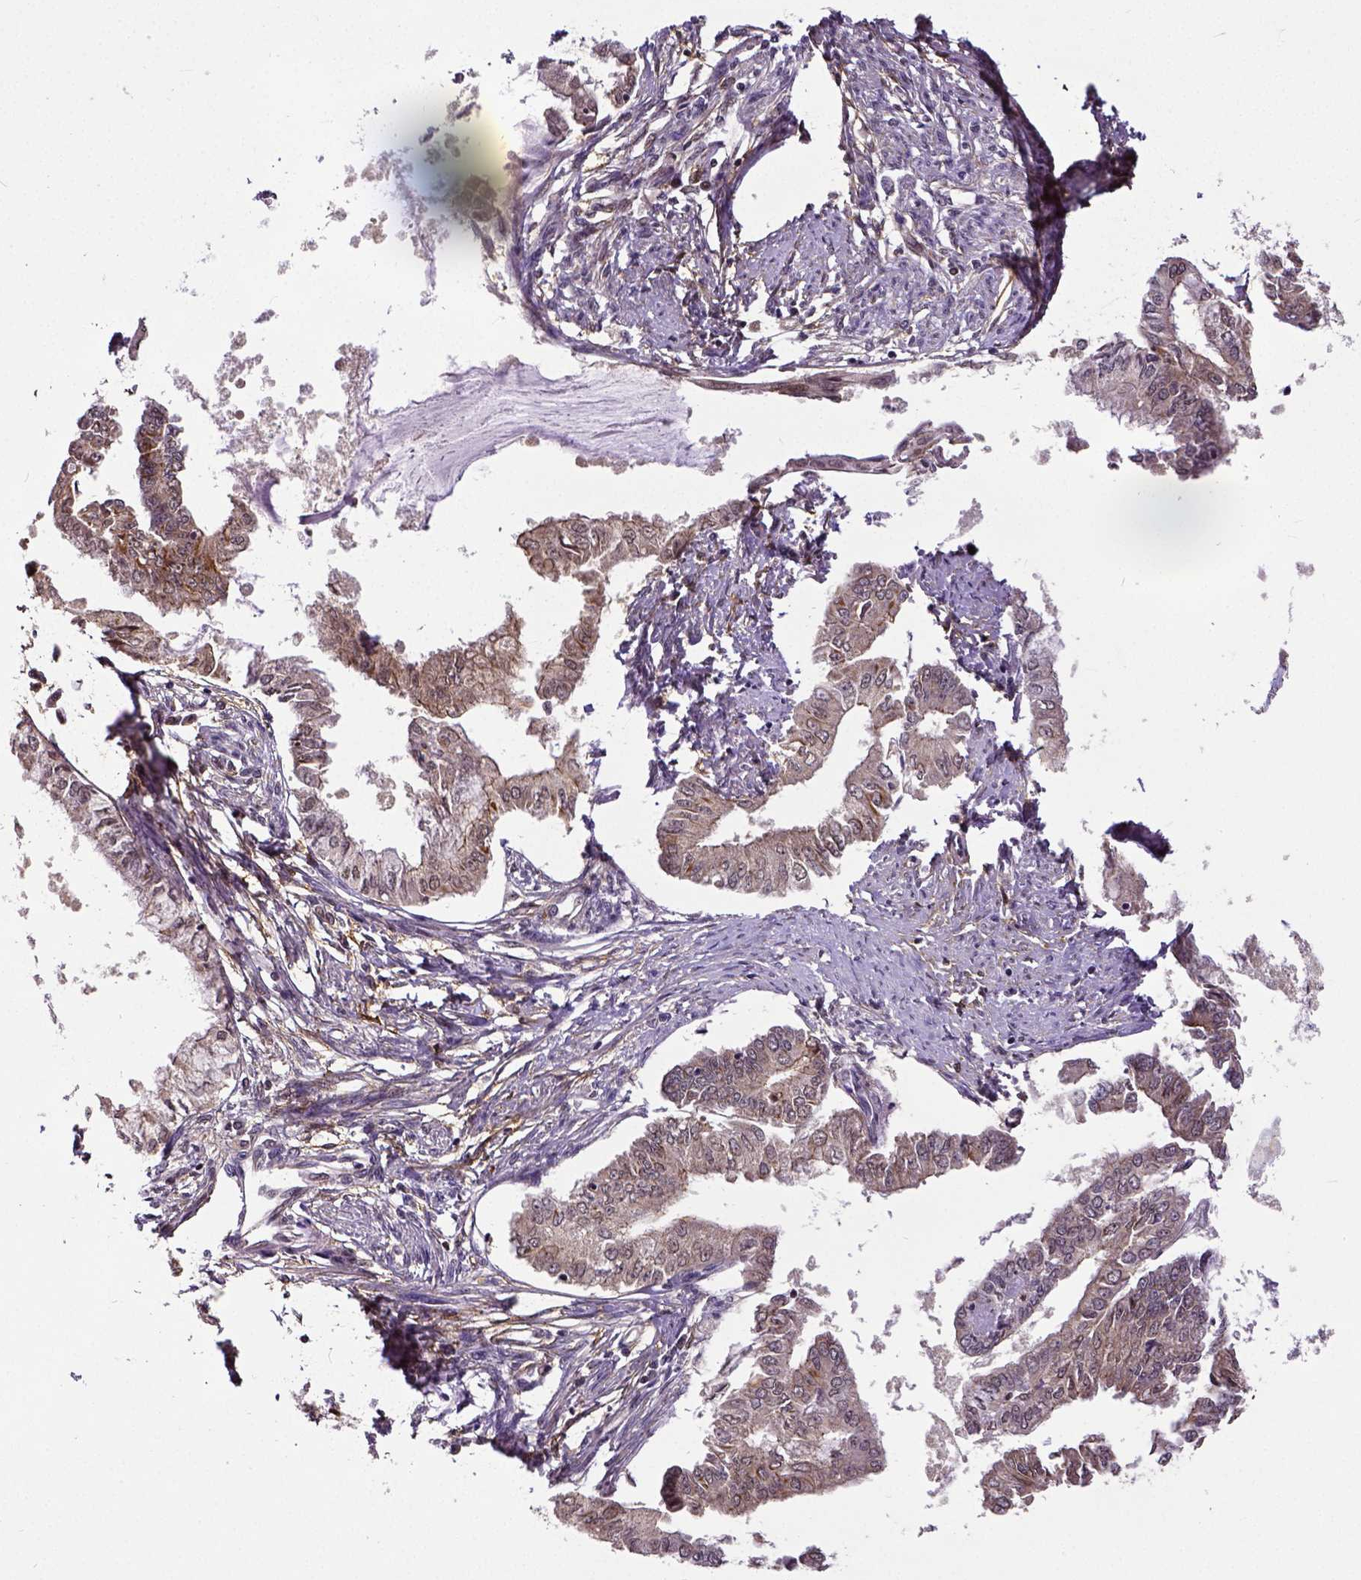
{"staining": {"intensity": "weak", "quantity": ">75%", "location": "cytoplasmic/membranous"}, "tissue": "endometrial cancer", "cell_type": "Tumor cells", "image_type": "cancer", "snomed": [{"axis": "morphology", "description": "Adenocarcinoma, NOS"}, {"axis": "topography", "description": "Endometrium"}], "caption": "Weak cytoplasmic/membranous expression is appreciated in approximately >75% of tumor cells in endometrial adenocarcinoma. (Brightfield microscopy of DAB IHC at high magnification).", "gene": "DICER1", "patient": {"sex": "female", "age": 76}}